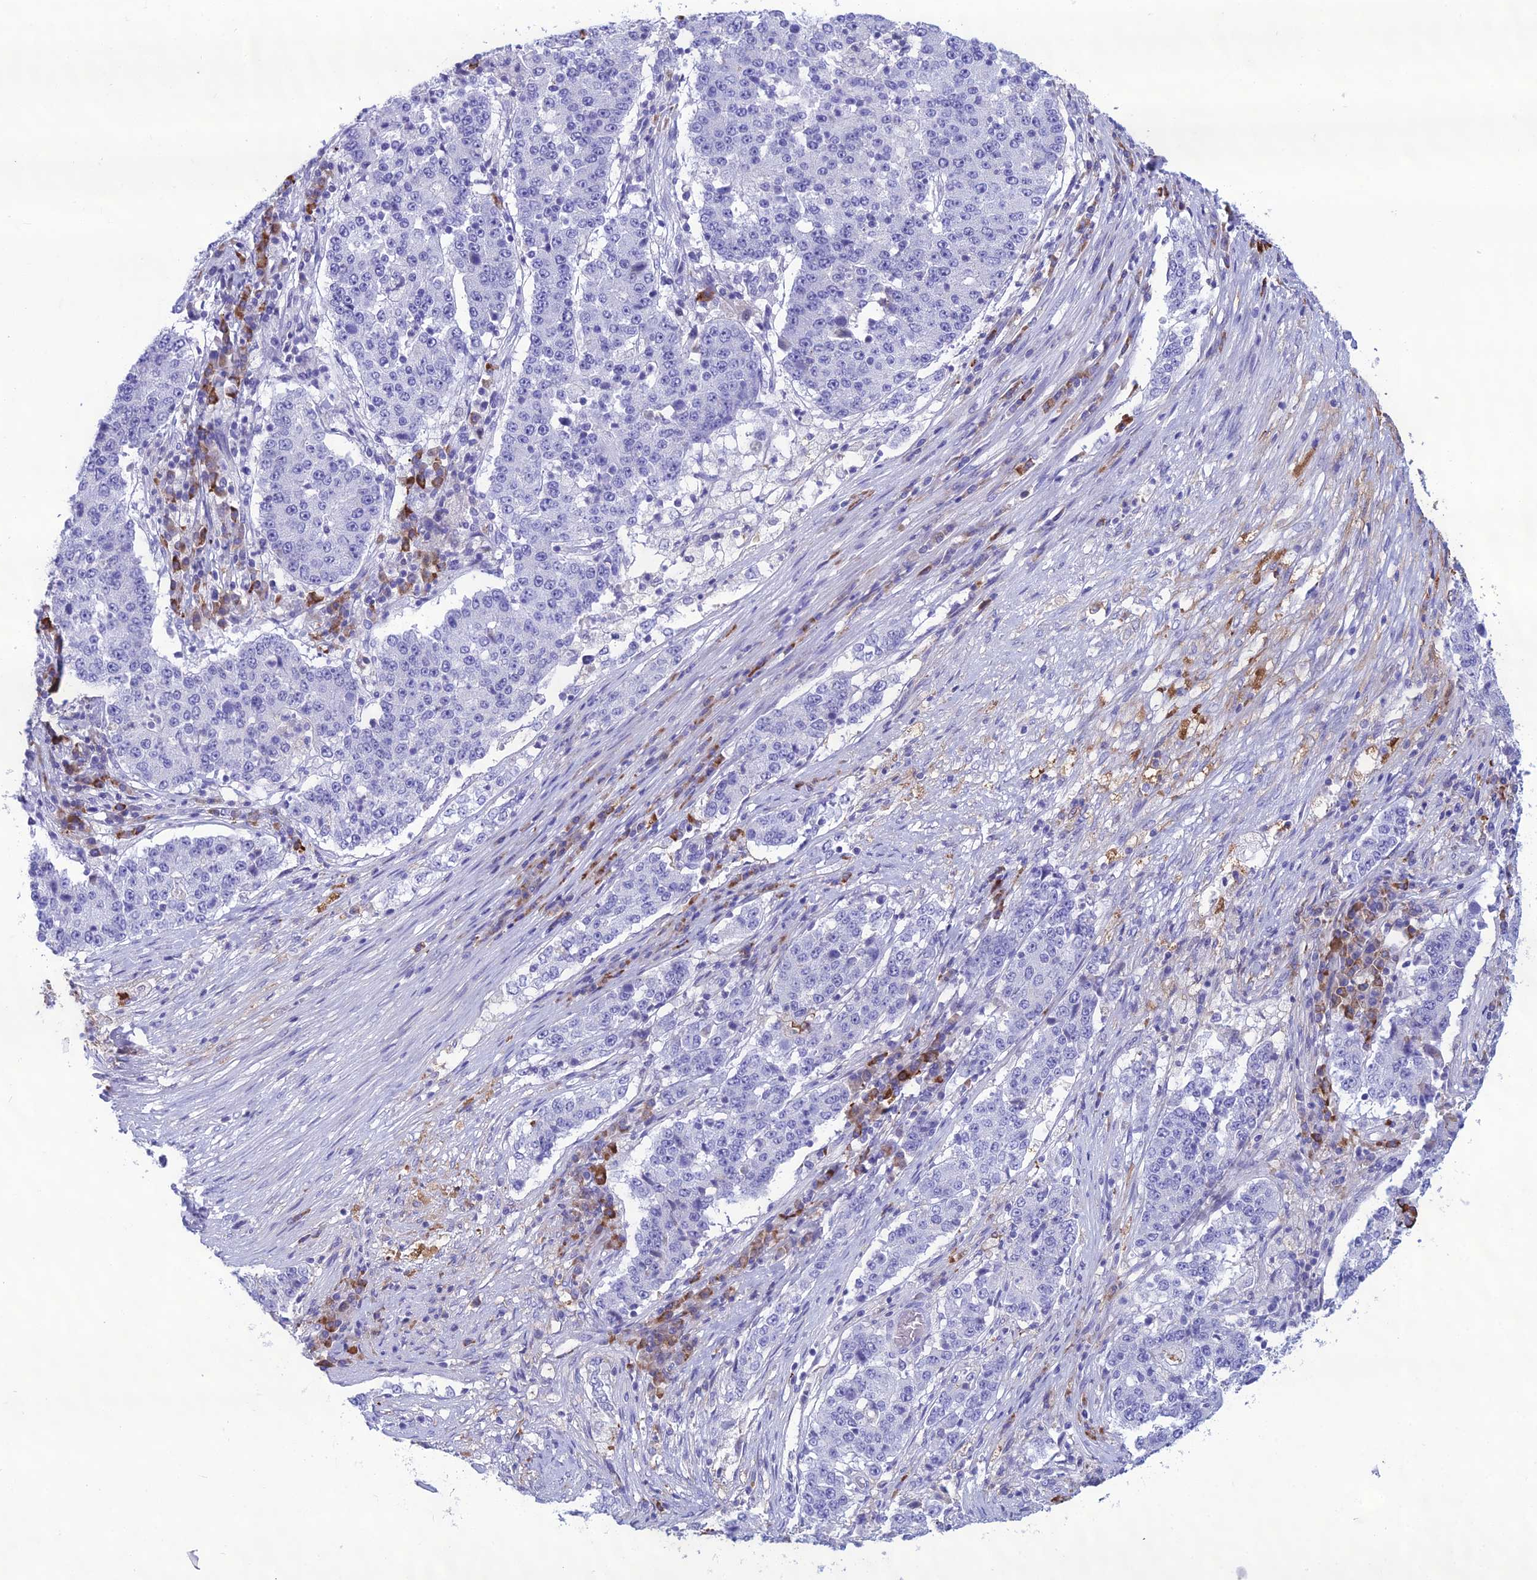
{"staining": {"intensity": "negative", "quantity": "none", "location": "none"}, "tissue": "stomach cancer", "cell_type": "Tumor cells", "image_type": "cancer", "snomed": [{"axis": "morphology", "description": "Adenocarcinoma, NOS"}, {"axis": "topography", "description": "Stomach"}], "caption": "A micrograph of stomach cancer (adenocarcinoma) stained for a protein exhibits no brown staining in tumor cells.", "gene": "CRB2", "patient": {"sex": "male", "age": 59}}